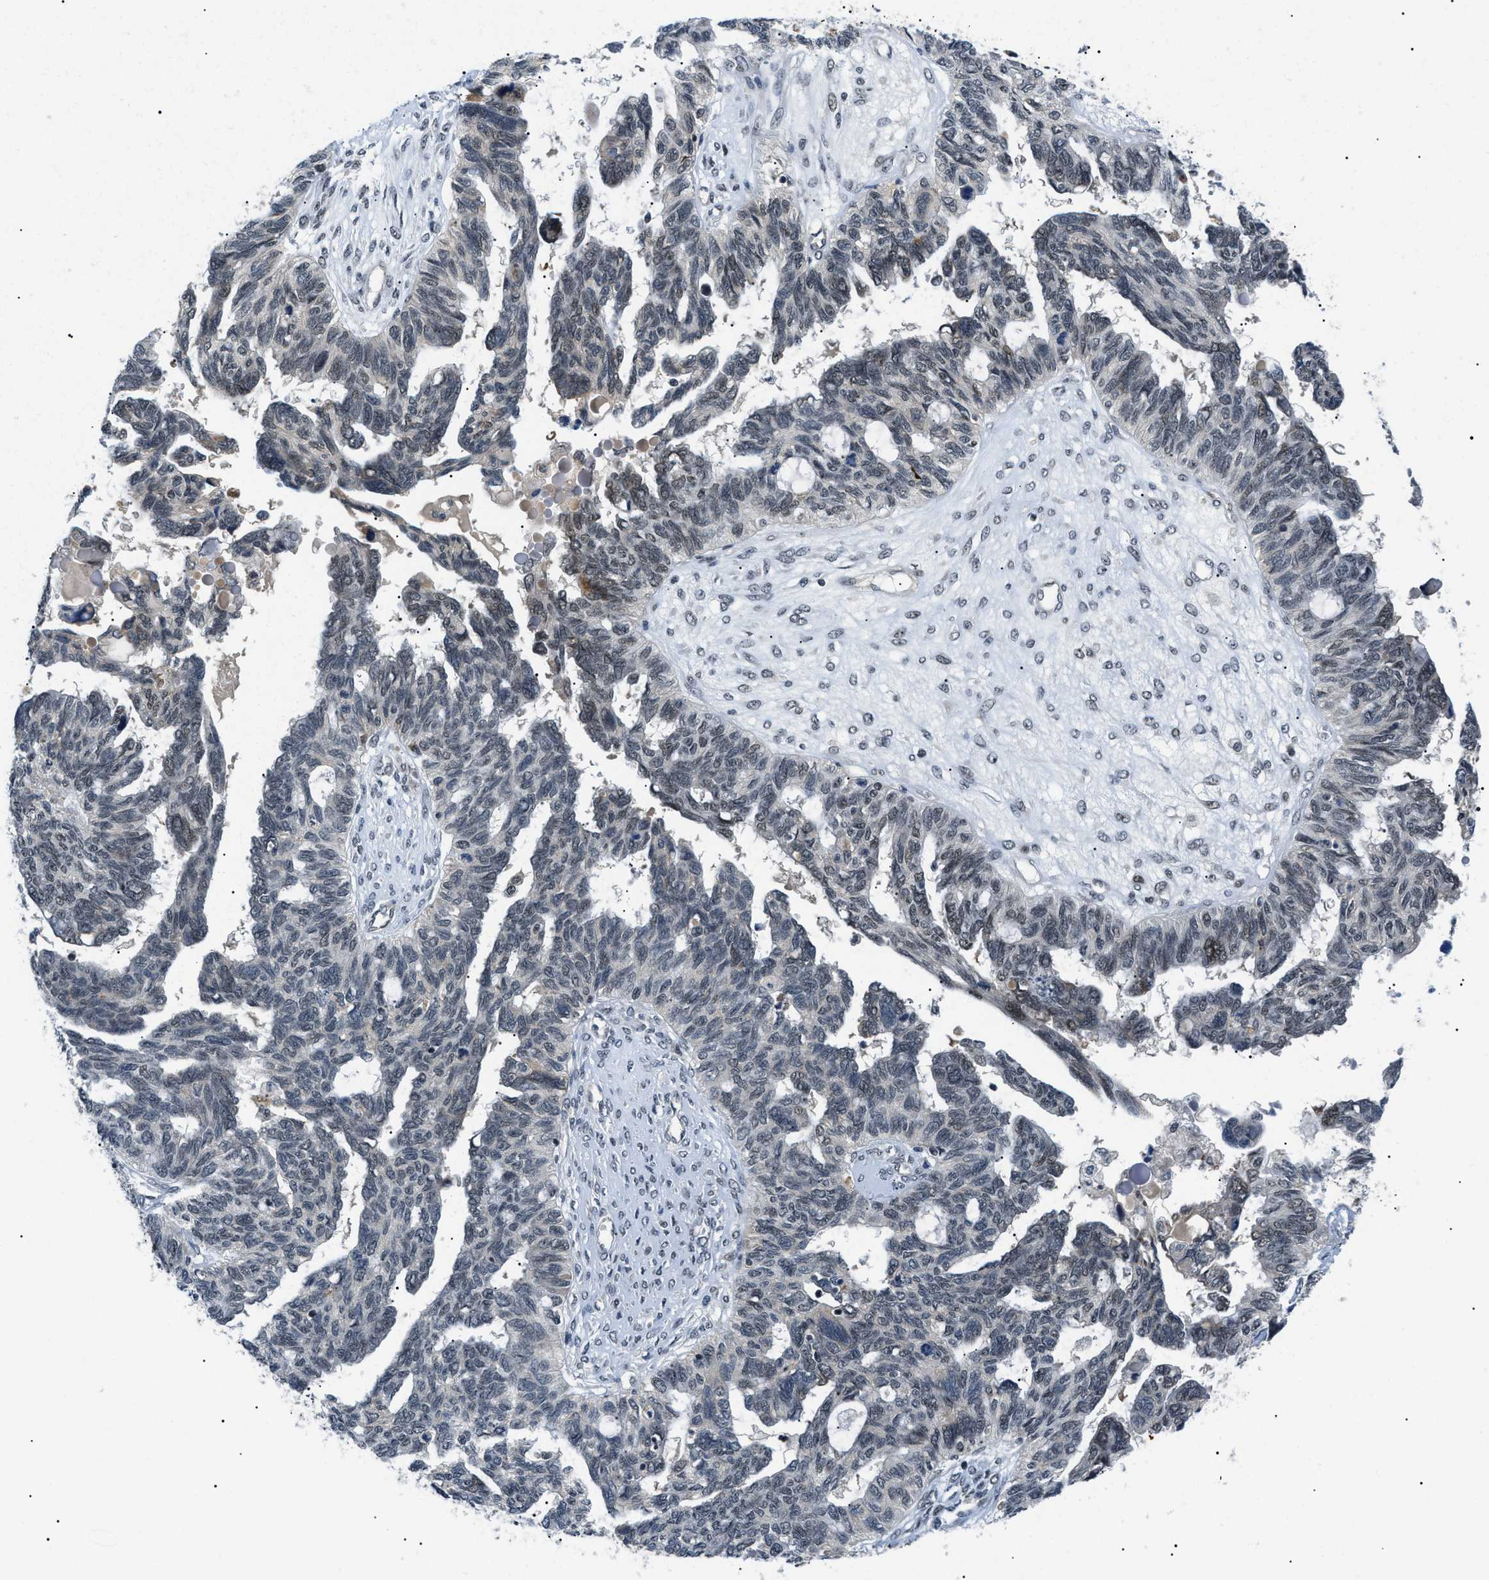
{"staining": {"intensity": "weak", "quantity": "<25%", "location": "nuclear"}, "tissue": "ovarian cancer", "cell_type": "Tumor cells", "image_type": "cancer", "snomed": [{"axis": "morphology", "description": "Cystadenocarcinoma, serous, NOS"}, {"axis": "topography", "description": "Ovary"}], "caption": "This is an immunohistochemistry histopathology image of ovarian cancer. There is no staining in tumor cells.", "gene": "RBM15", "patient": {"sex": "female", "age": 79}}